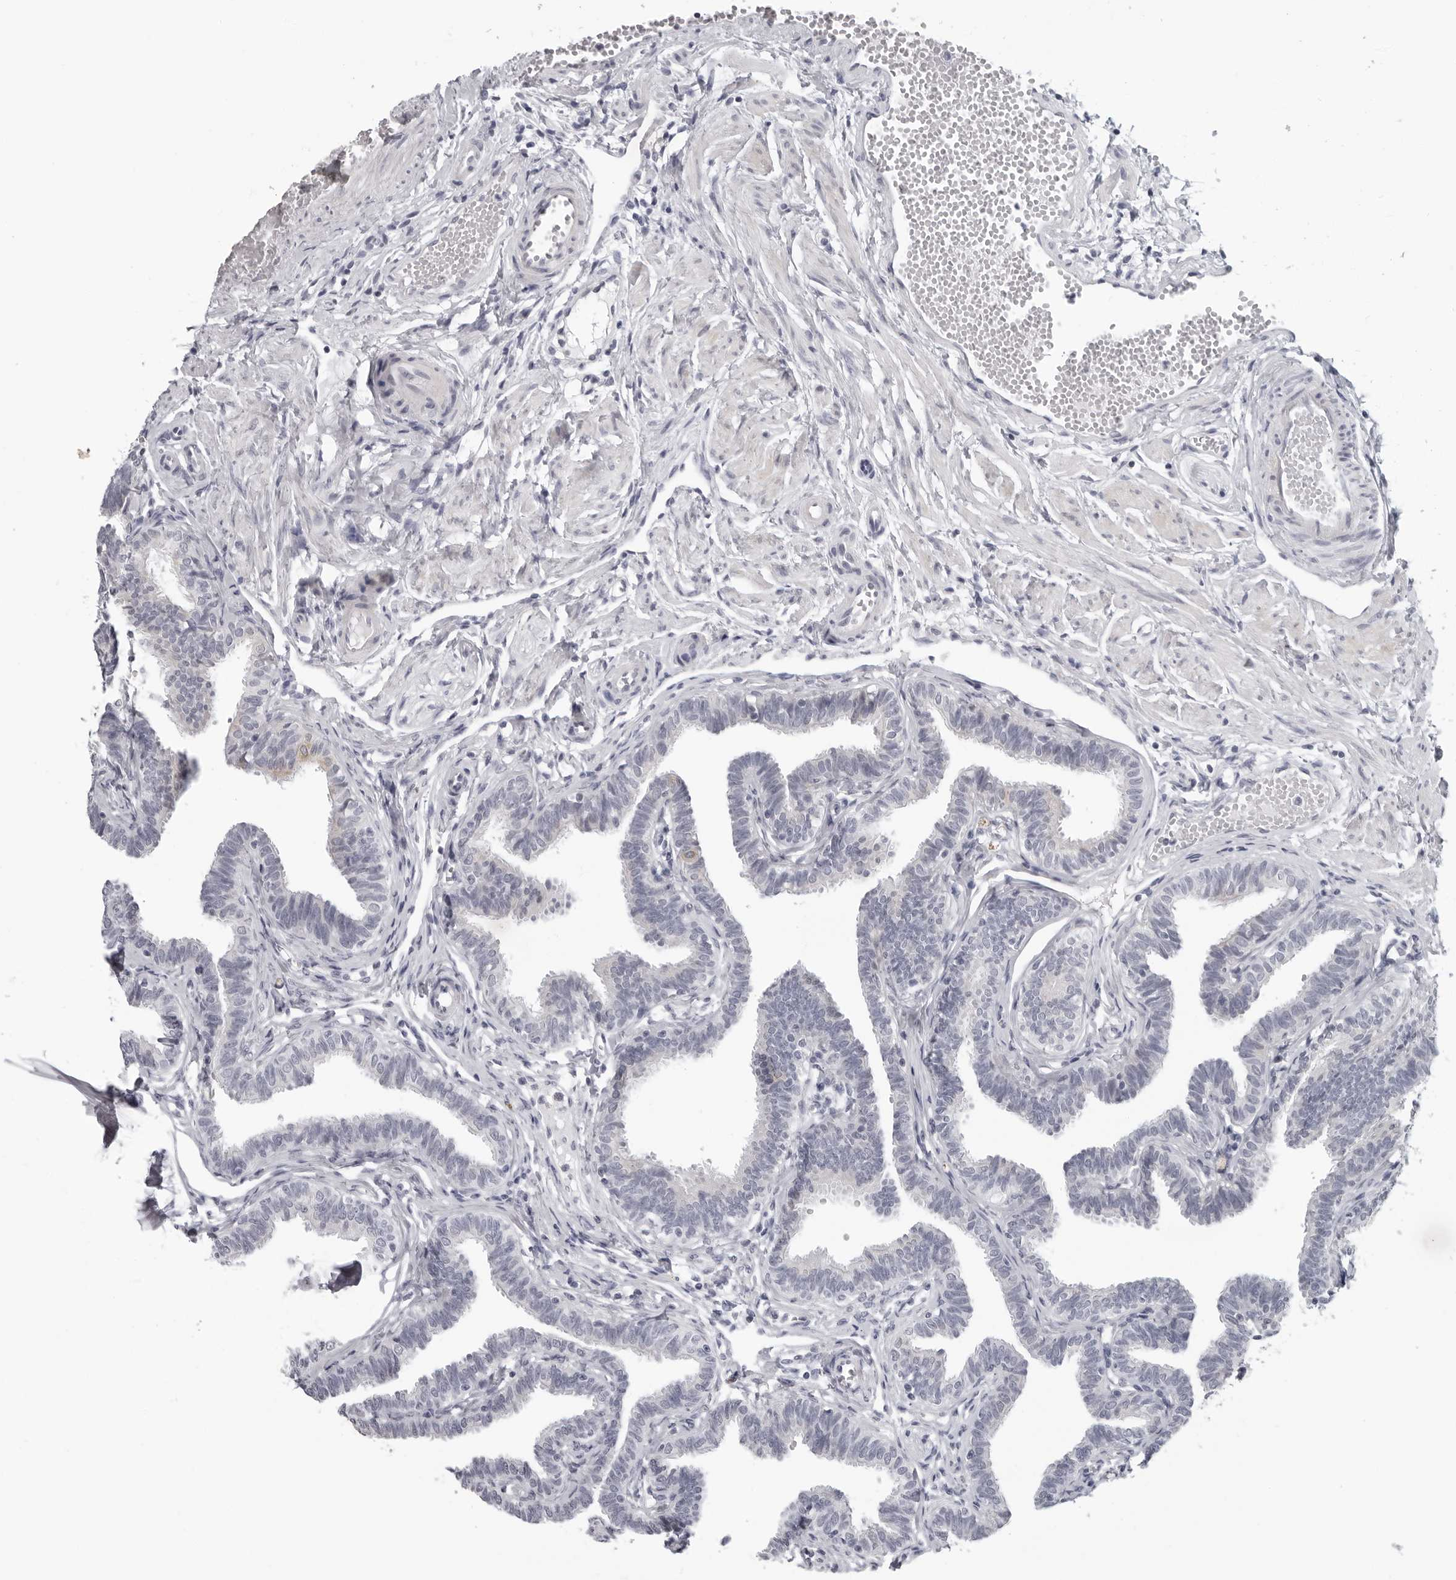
{"staining": {"intensity": "negative", "quantity": "none", "location": "none"}, "tissue": "fallopian tube", "cell_type": "Glandular cells", "image_type": "normal", "snomed": [{"axis": "morphology", "description": "Normal tissue, NOS"}, {"axis": "topography", "description": "Fallopian tube"}, {"axis": "topography", "description": "Ovary"}], "caption": "Glandular cells show no significant protein positivity in unremarkable fallopian tube. Brightfield microscopy of IHC stained with DAB (3,3'-diaminobenzidine) (brown) and hematoxylin (blue), captured at high magnification.", "gene": "OPLAH", "patient": {"sex": "female", "age": 23}}